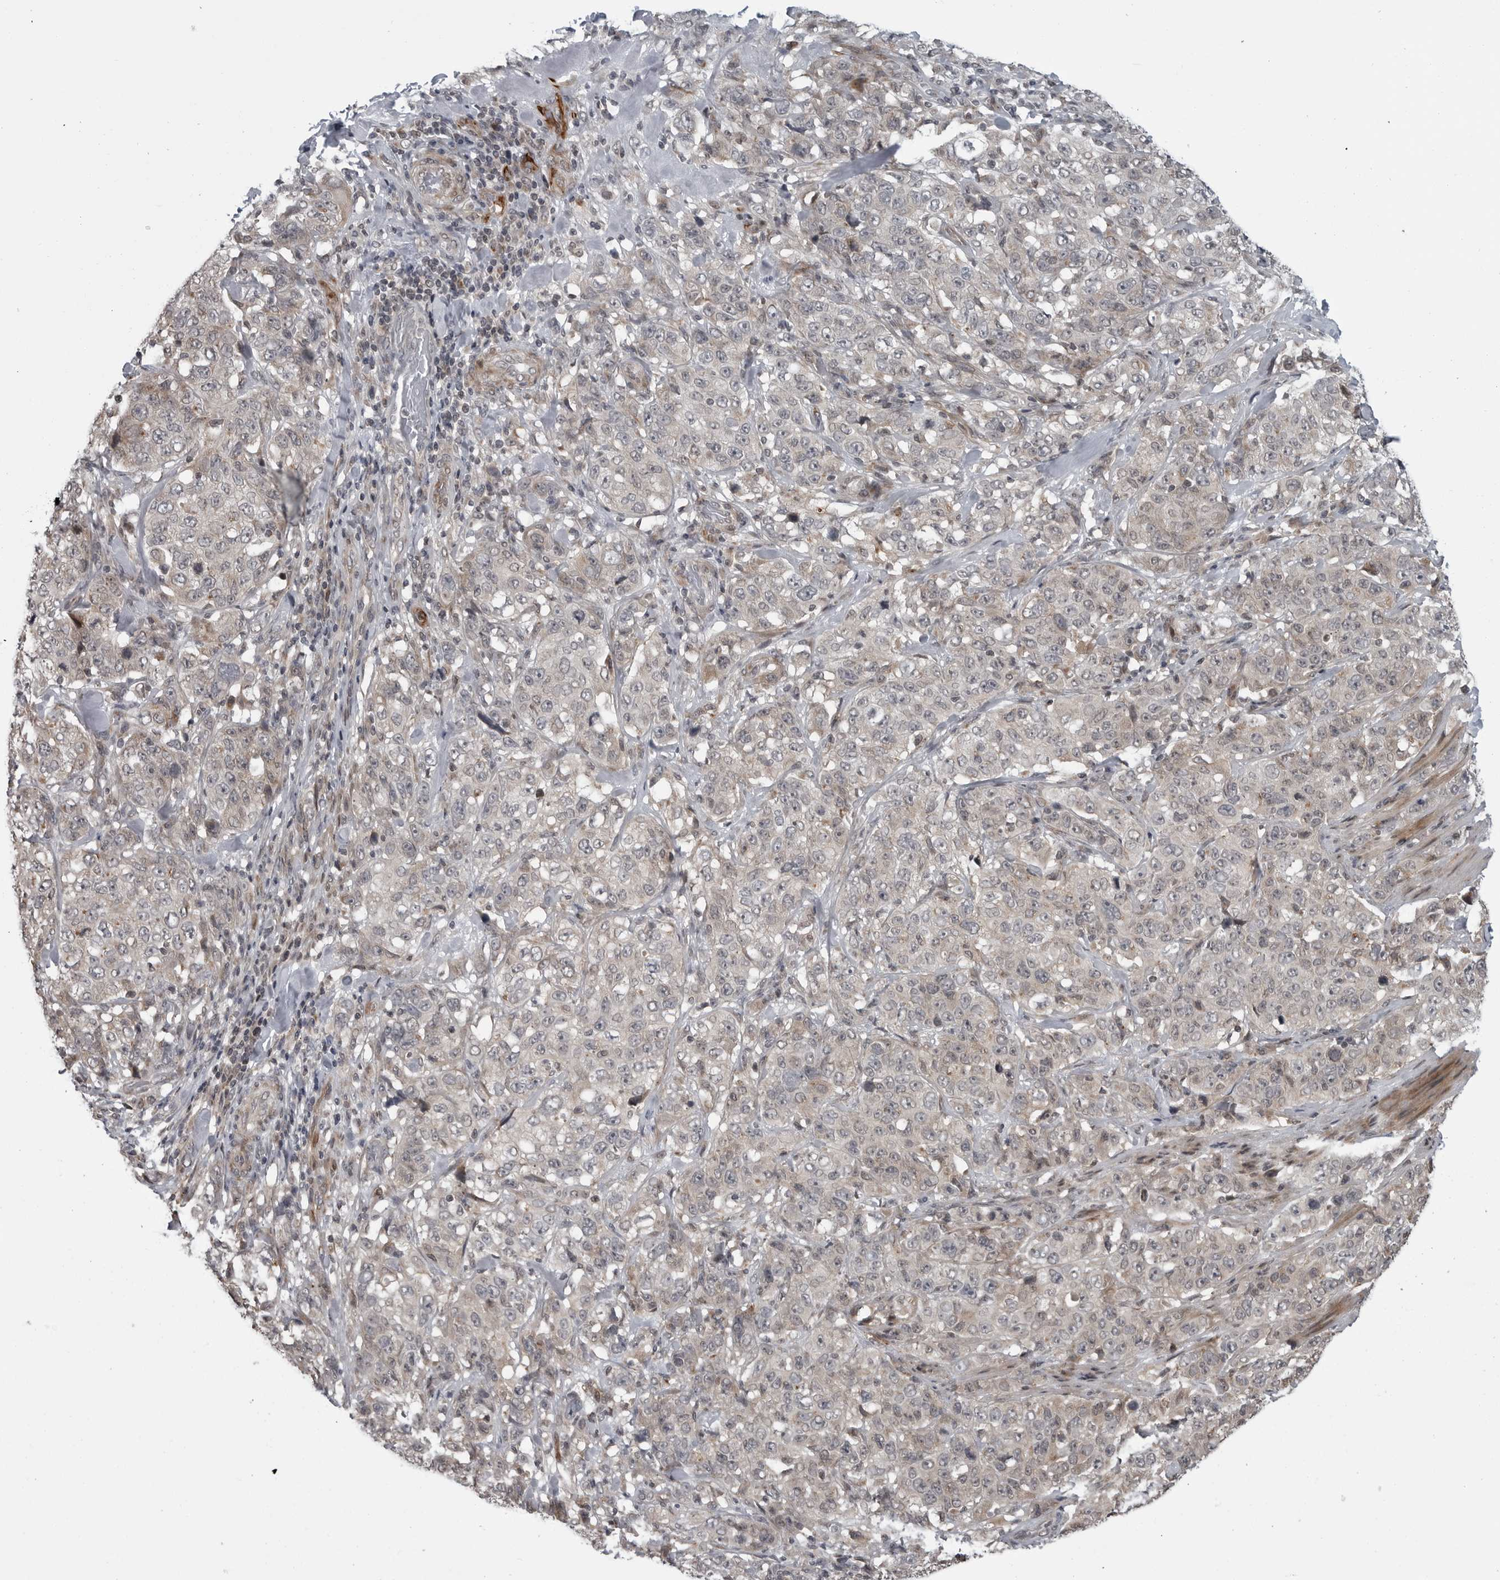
{"staining": {"intensity": "weak", "quantity": "25%-75%", "location": "cytoplasmic/membranous"}, "tissue": "stomach cancer", "cell_type": "Tumor cells", "image_type": "cancer", "snomed": [{"axis": "morphology", "description": "Adenocarcinoma, NOS"}, {"axis": "topography", "description": "Stomach"}], "caption": "DAB (3,3'-diaminobenzidine) immunohistochemical staining of human adenocarcinoma (stomach) demonstrates weak cytoplasmic/membranous protein staining in approximately 25%-75% of tumor cells.", "gene": "FAAP100", "patient": {"sex": "male", "age": 48}}